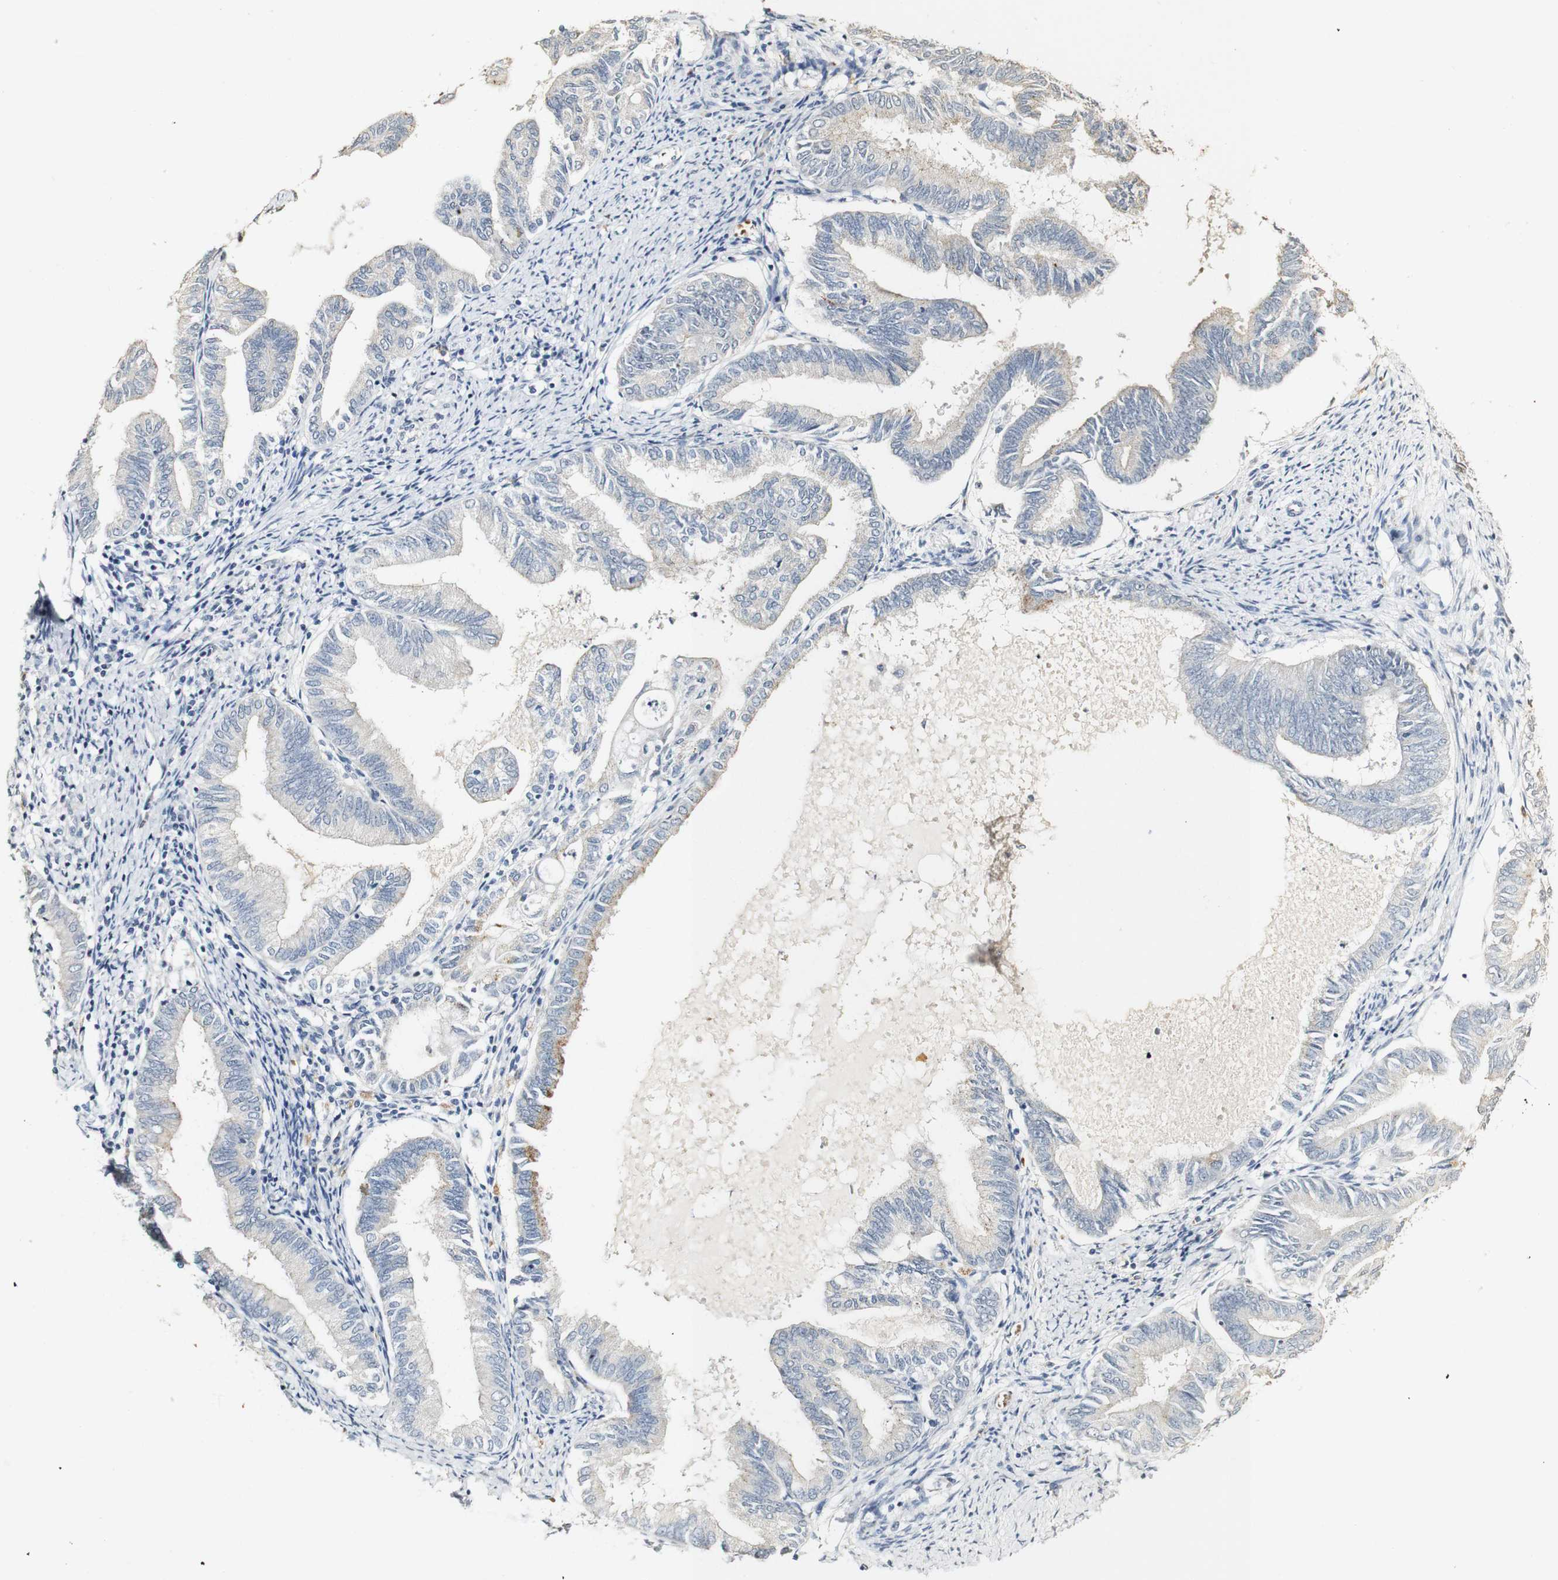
{"staining": {"intensity": "negative", "quantity": "none", "location": "none"}, "tissue": "endometrial cancer", "cell_type": "Tumor cells", "image_type": "cancer", "snomed": [{"axis": "morphology", "description": "Adenocarcinoma, NOS"}, {"axis": "topography", "description": "Endometrium"}], "caption": "Protein analysis of endometrial cancer shows no significant positivity in tumor cells.", "gene": "SYT7", "patient": {"sex": "female", "age": 86}}